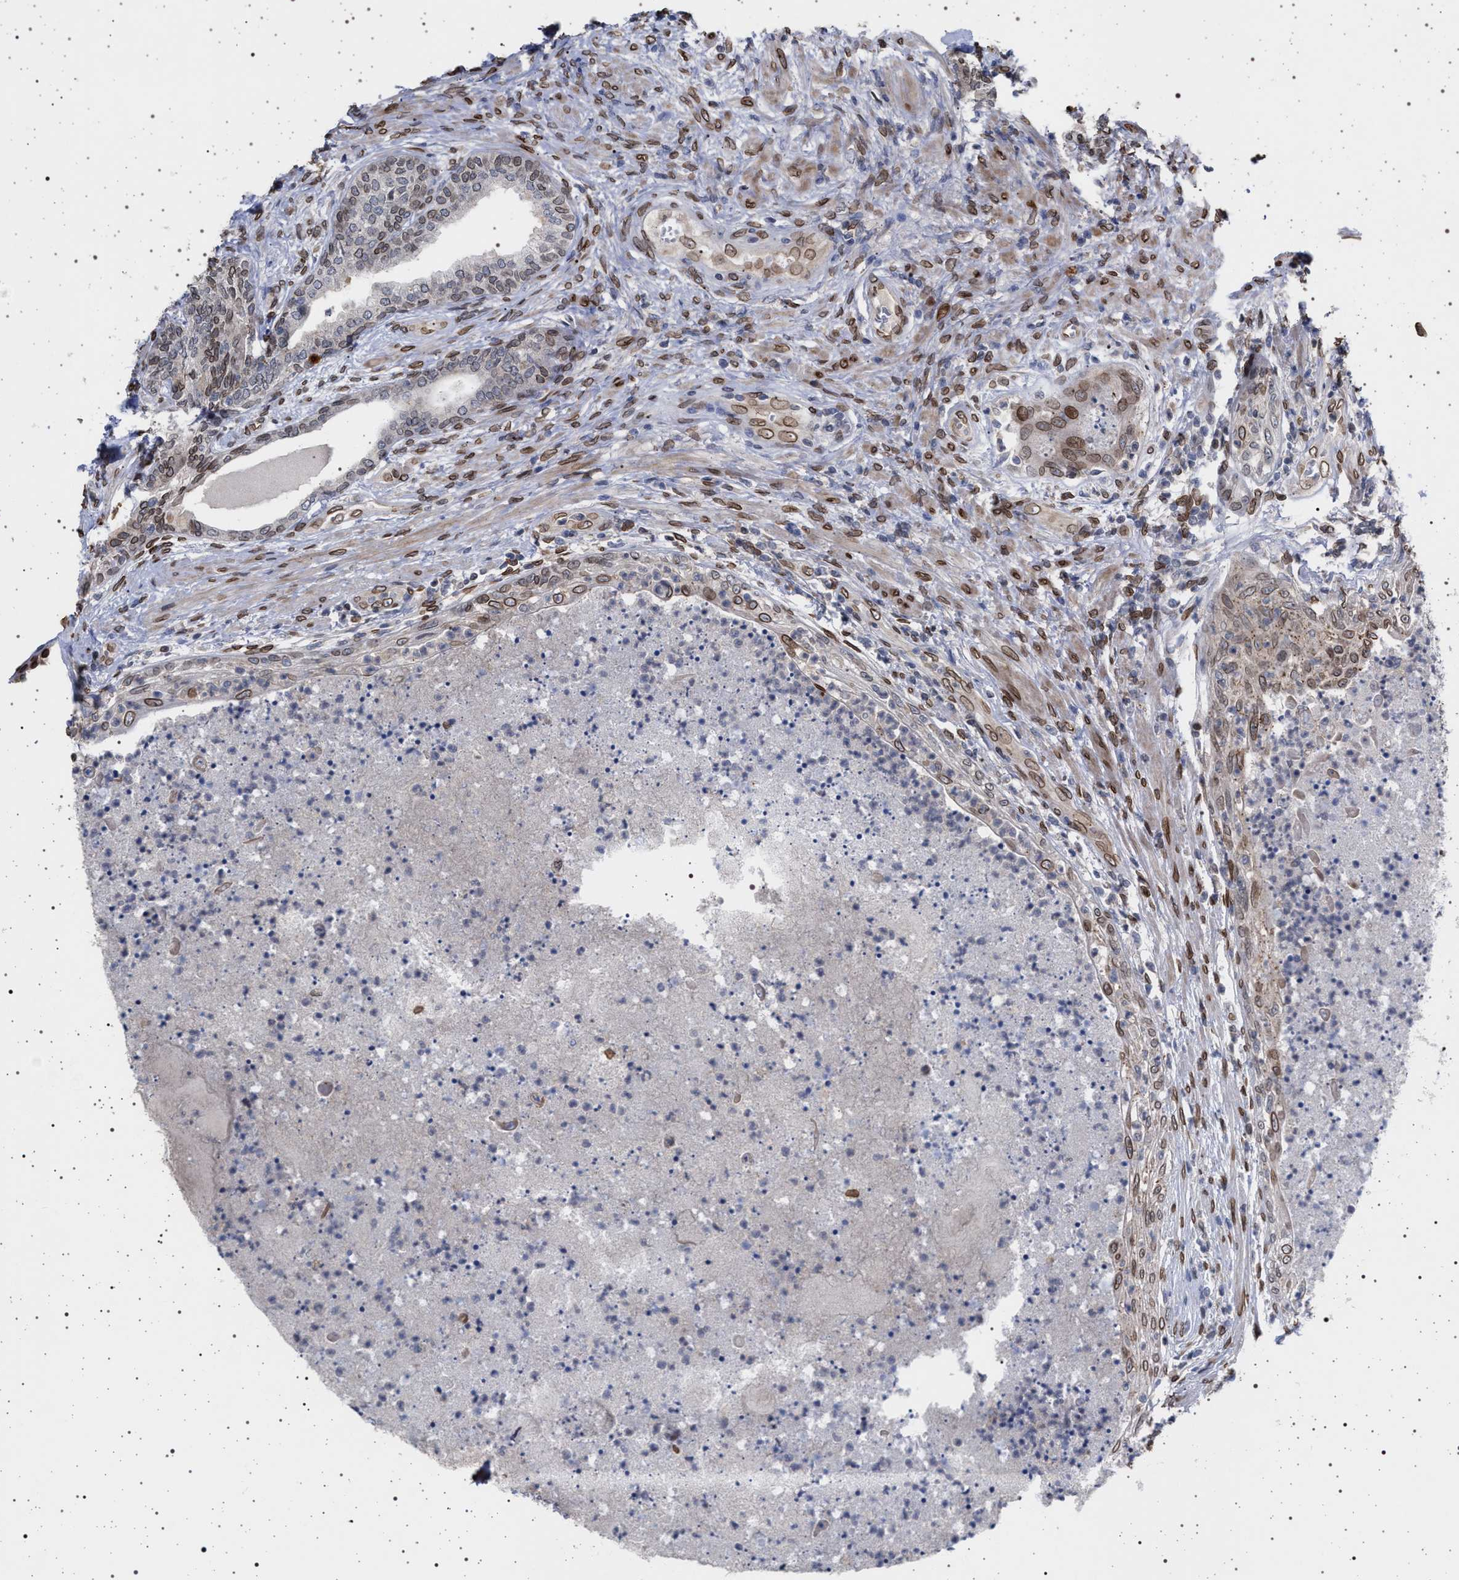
{"staining": {"intensity": "moderate", "quantity": ">75%", "location": "cytoplasmic/membranous,nuclear"}, "tissue": "prostate", "cell_type": "Glandular cells", "image_type": "normal", "snomed": [{"axis": "morphology", "description": "Normal tissue, NOS"}, {"axis": "topography", "description": "Prostate"}], "caption": "Unremarkable prostate demonstrates moderate cytoplasmic/membranous,nuclear expression in about >75% of glandular cells.", "gene": "ING2", "patient": {"sex": "male", "age": 76}}